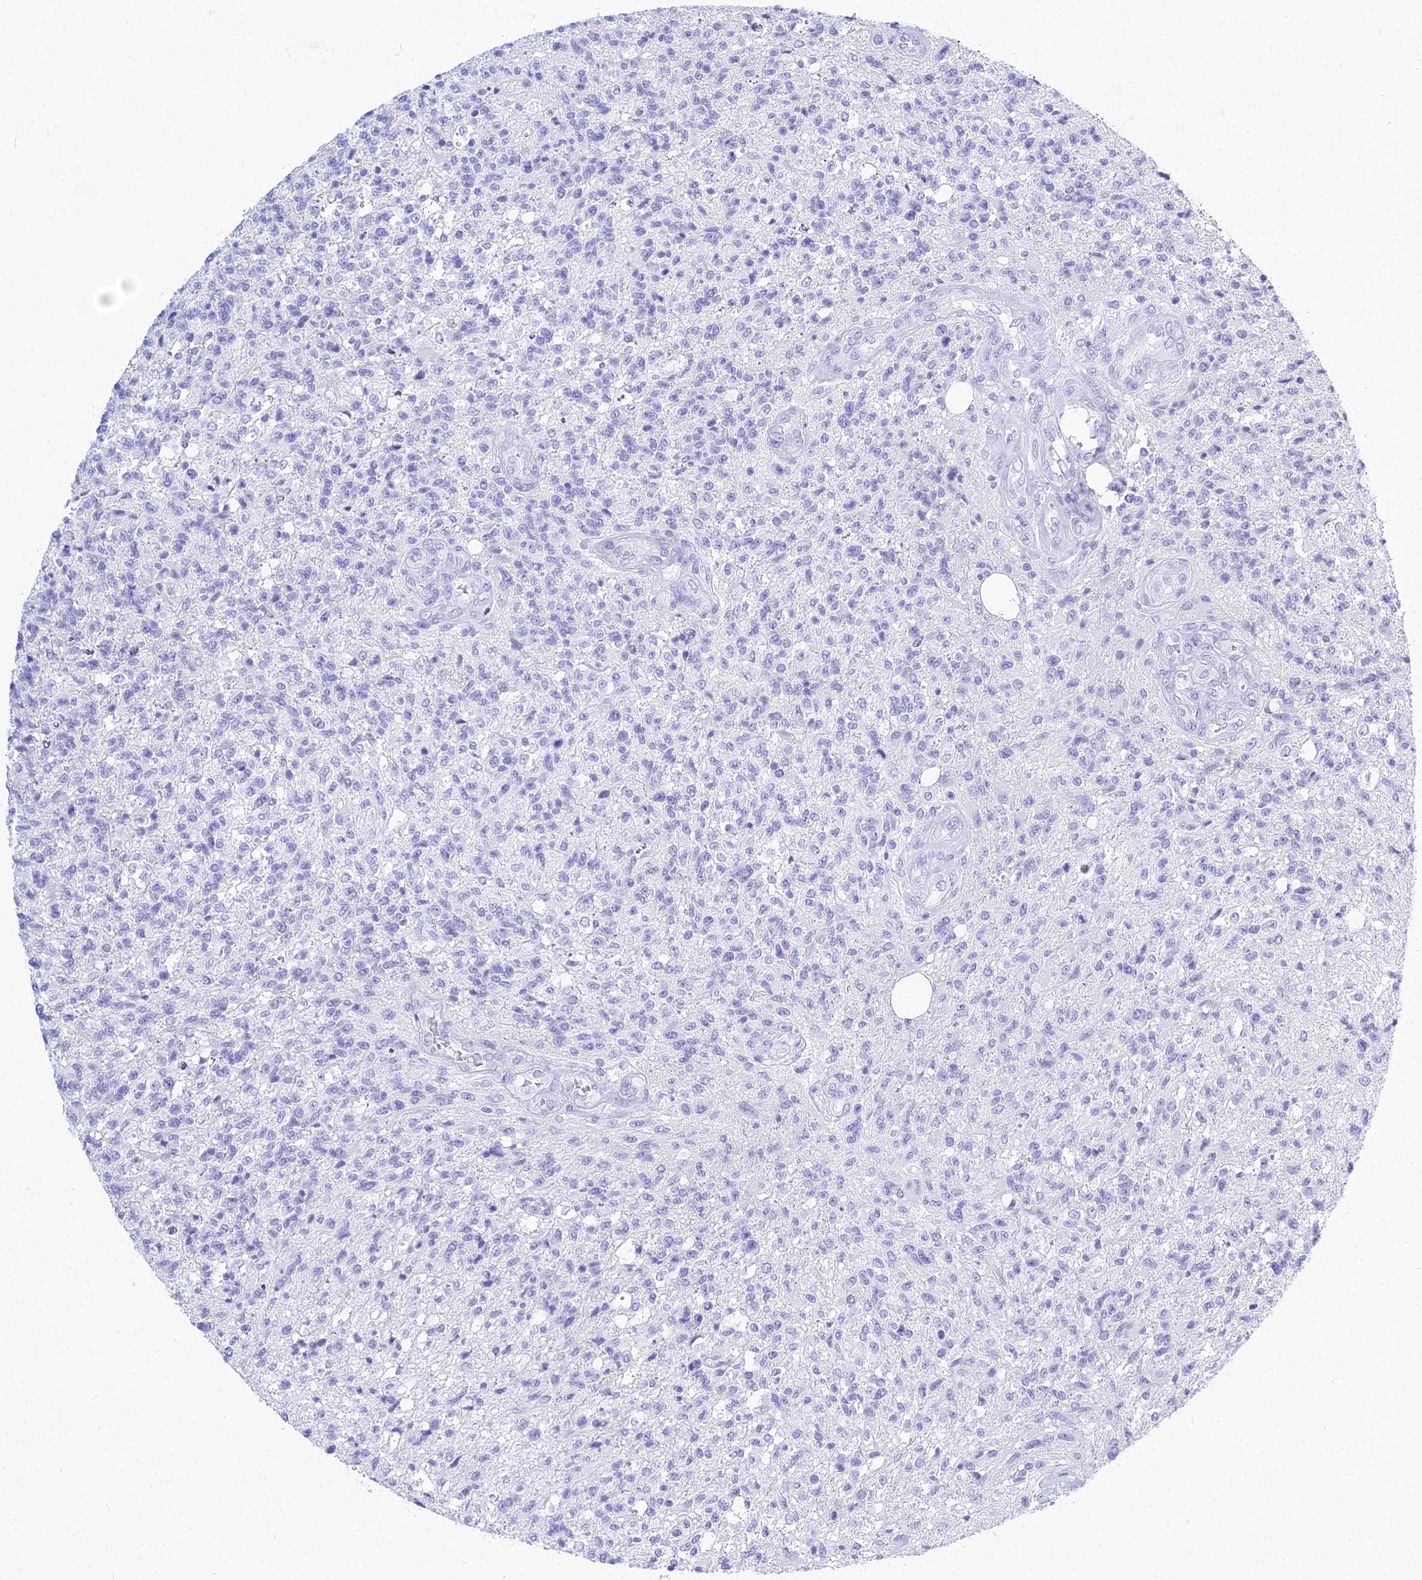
{"staining": {"intensity": "negative", "quantity": "none", "location": "none"}, "tissue": "glioma", "cell_type": "Tumor cells", "image_type": "cancer", "snomed": [{"axis": "morphology", "description": "Glioma, malignant, High grade"}, {"axis": "topography", "description": "Brain"}], "caption": "Immunohistochemical staining of human glioma exhibits no significant positivity in tumor cells.", "gene": "PATE4", "patient": {"sex": "male", "age": 56}}